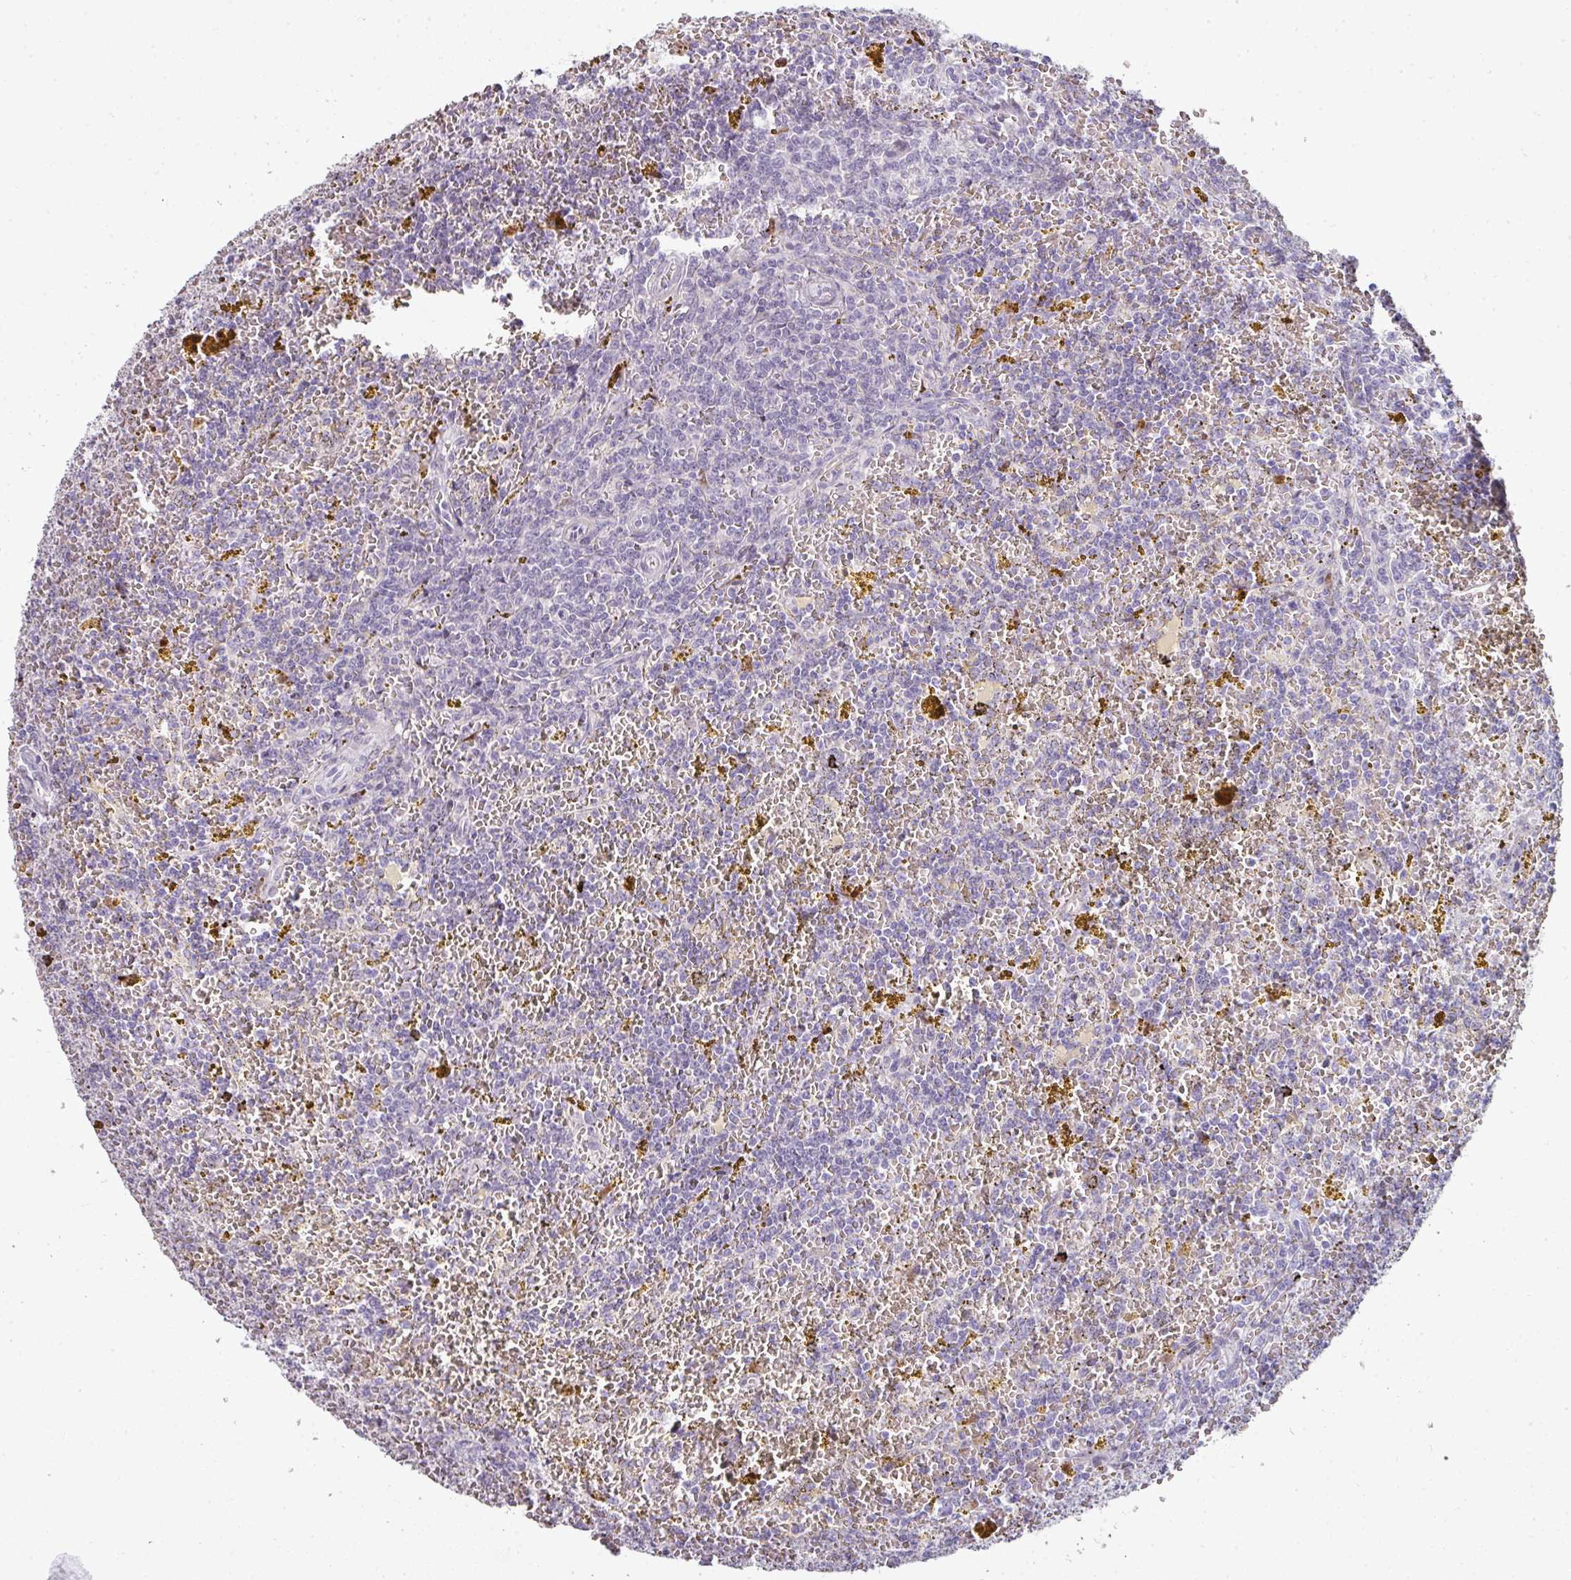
{"staining": {"intensity": "negative", "quantity": "none", "location": "none"}, "tissue": "lymphoma", "cell_type": "Tumor cells", "image_type": "cancer", "snomed": [{"axis": "morphology", "description": "Malignant lymphoma, non-Hodgkin's type, Low grade"}, {"axis": "topography", "description": "Spleen"}, {"axis": "topography", "description": "Lymph node"}], "caption": "This is an immunohistochemistry (IHC) photomicrograph of human lymphoma. There is no positivity in tumor cells.", "gene": "GTF2H3", "patient": {"sex": "female", "age": 66}}